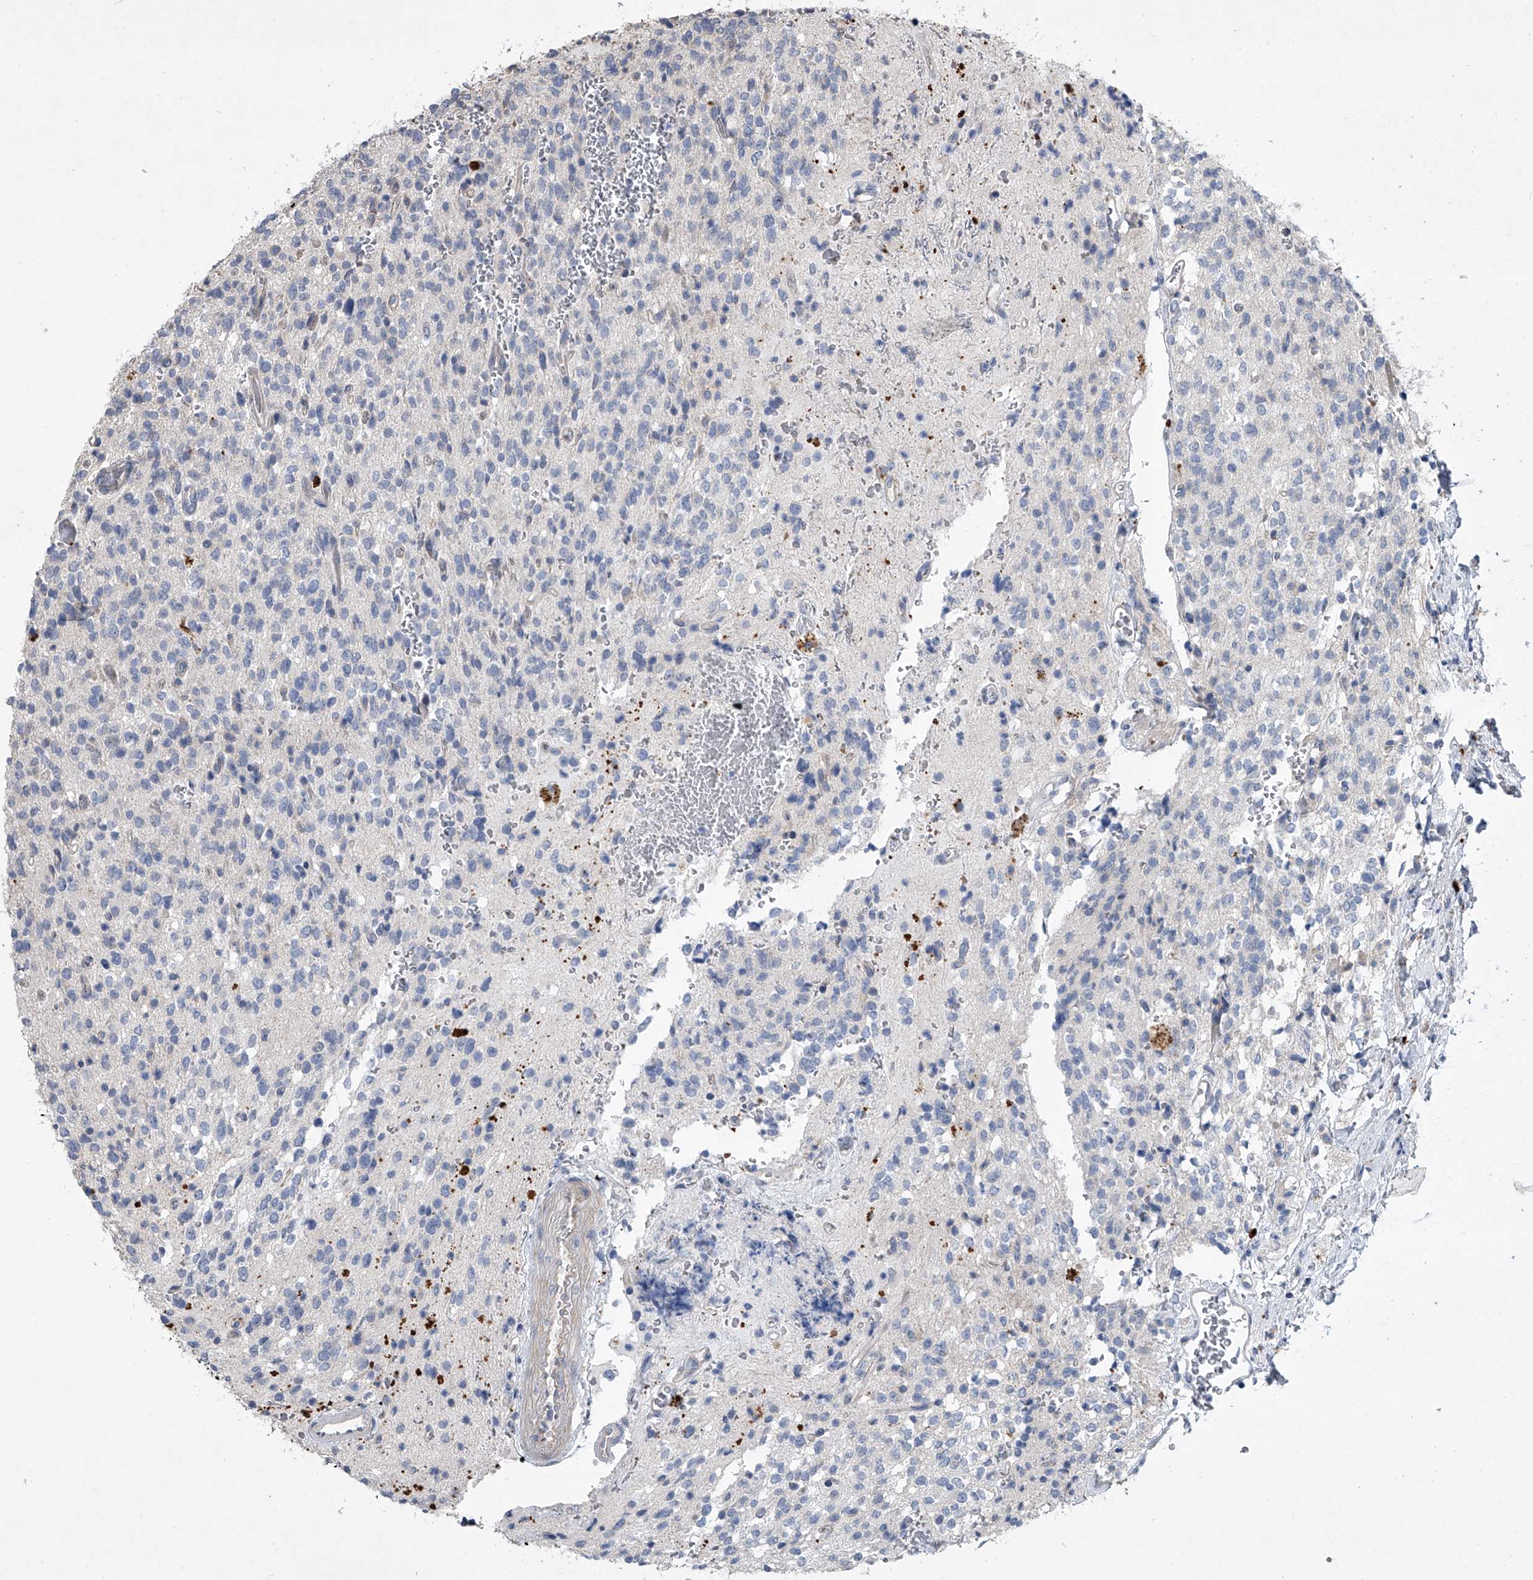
{"staining": {"intensity": "negative", "quantity": "none", "location": "none"}, "tissue": "glioma", "cell_type": "Tumor cells", "image_type": "cancer", "snomed": [{"axis": "morphology", "description": "Glioma, malignant, High grade"}, {"axis": "topography", "description": "Brain"}], "caption": "Immunohistochemistry photomicrograph of malignant high-grade glioma stained for a protein (brown), which reveals no positivity in tumor cells. (IHC, brightfield microscopy, high magnification).", "gene": "DOCK9", "patient": {"sex": "male", "age": 34}}